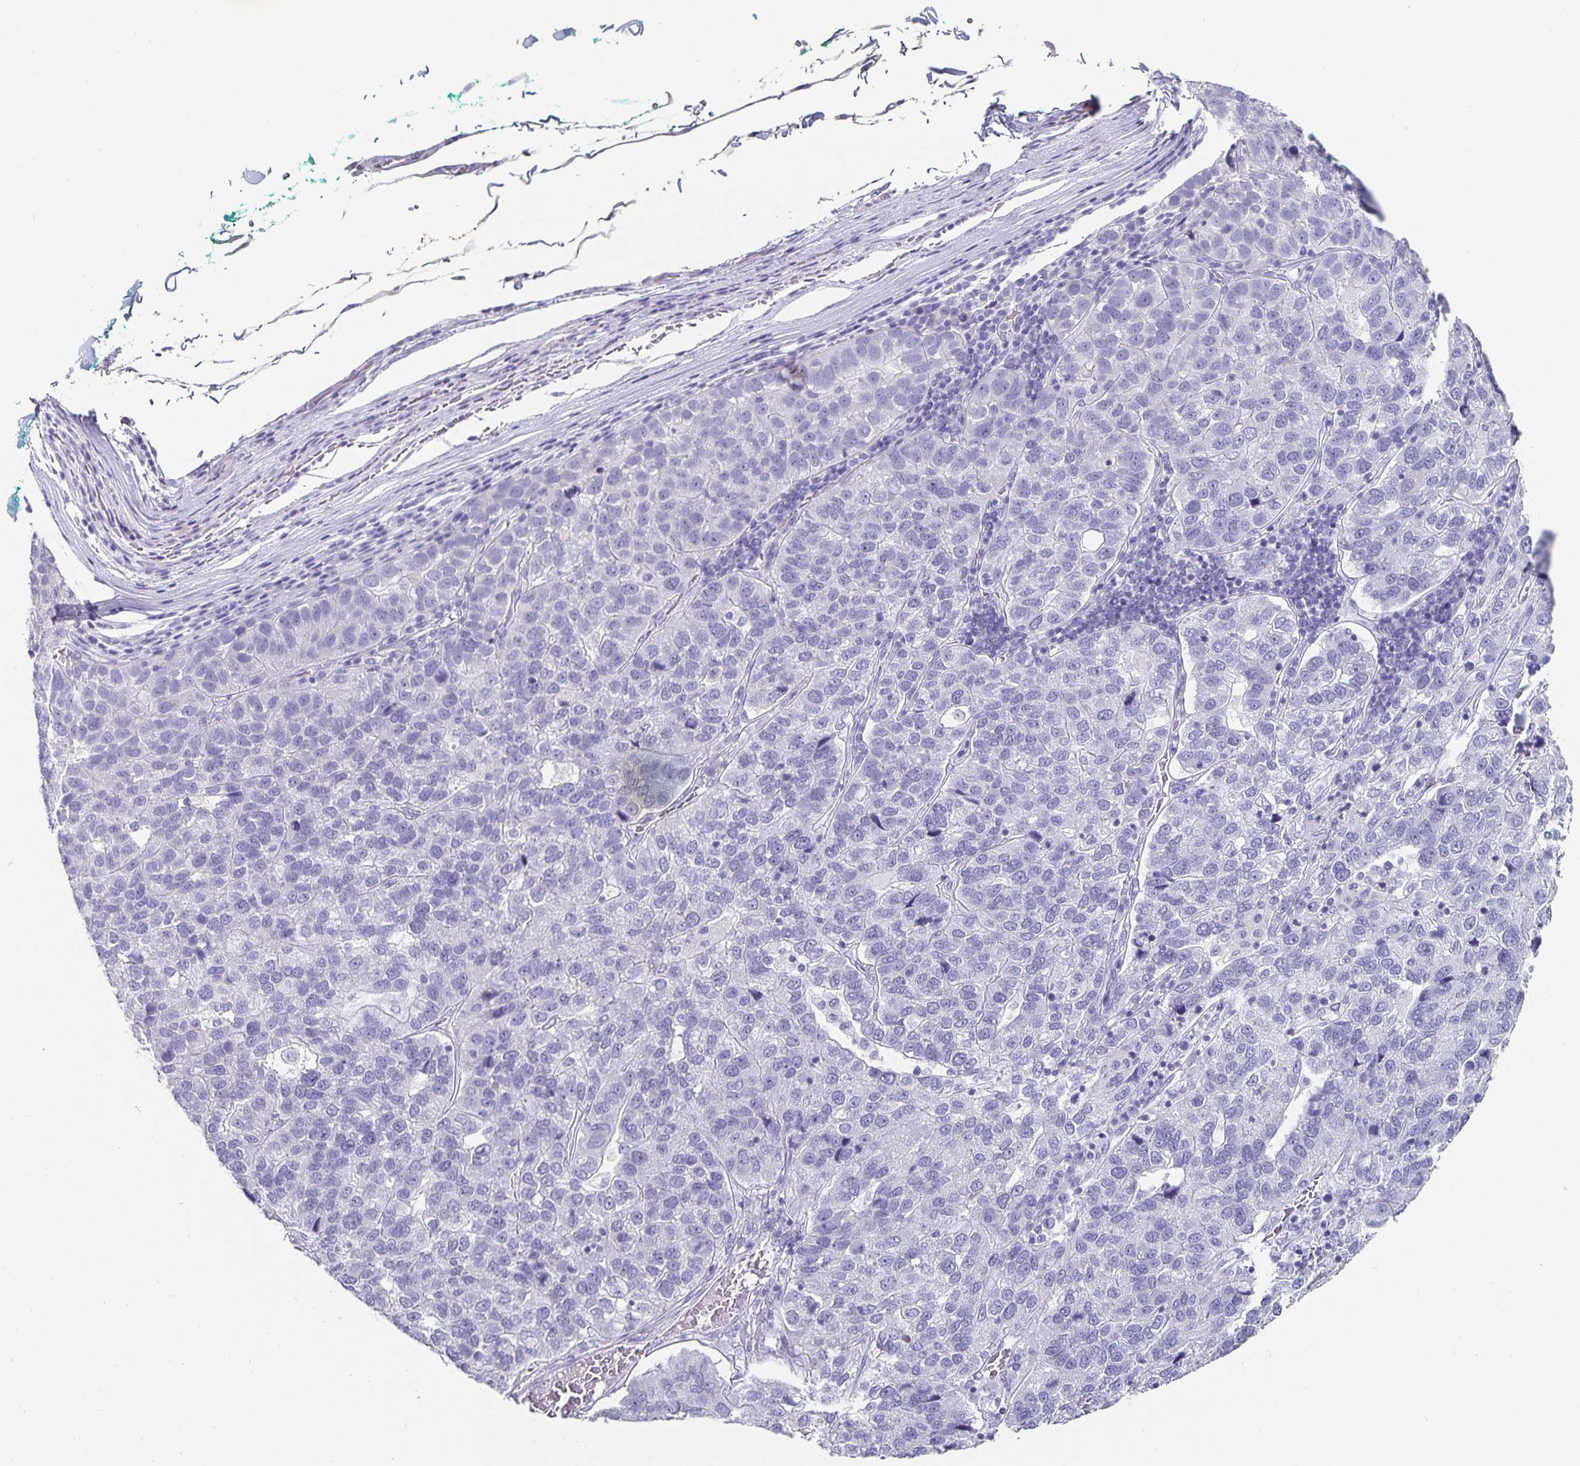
{"staining": {"intensity": "negative", "quantity": "none", "location": "none"}, "tissue": "pancreatic cancer", "cell_type": "Tumor cells", "image_type": "cancer", "snomed": [{"axis": "morphology", "description": "Adenocarcinoma, NOS"}, {"axis": "topography", "description": "Pancreas"}], "caption": "An IHC micrograph of adenocarcinoma (pancreatic) is shown. There is no staining in tumor cells of adenocarcinoma (pancreatic). (DAB immunohistochemistry, high magnification).", "gene": "CHGA", "patient": {"sex": "female", "age": 61}}